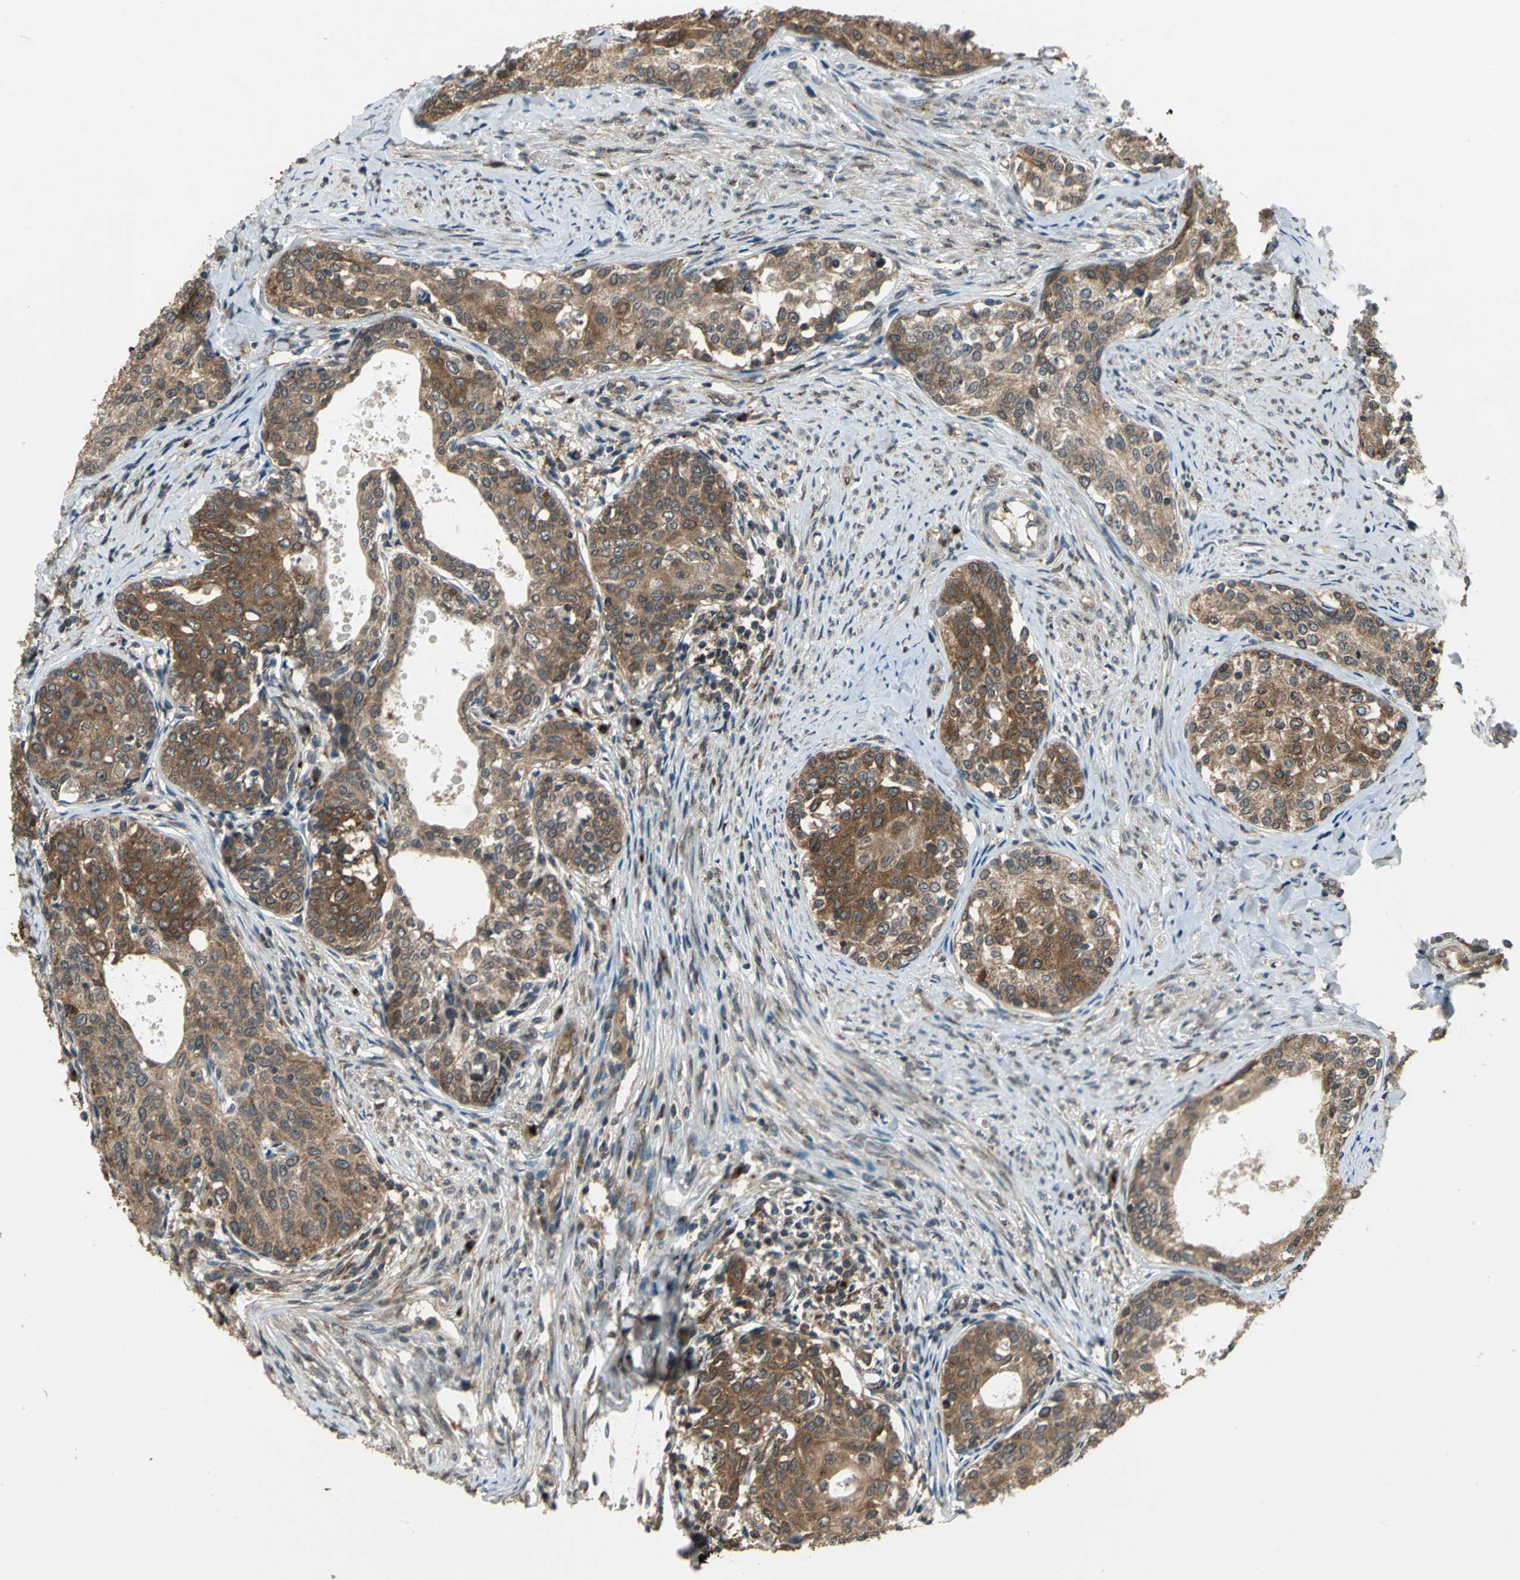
{"staining": {"intensity": "moderate", "quantity": ">75%", "location": "cytoplasmic/membranous"}, "tissue": "cervical cancer", "cell_type": "Tumor cells", "image_type": "cancer", "snomed": [{"axis": "morphology", "description": "Squamous cell carcinoma, NOS"}, {"axis": "morphology", "description": "Adenocarcinoma, NOS"}, {"axis": "topography", "description": "Cervix"}], "caption": "Cervical cancer (squamous cell carcinoma) stained with a protein marker shows moderate staining in tumor cells.", "gene": "NFKBIE", "patient": {"sex": "female", "age": 52}}